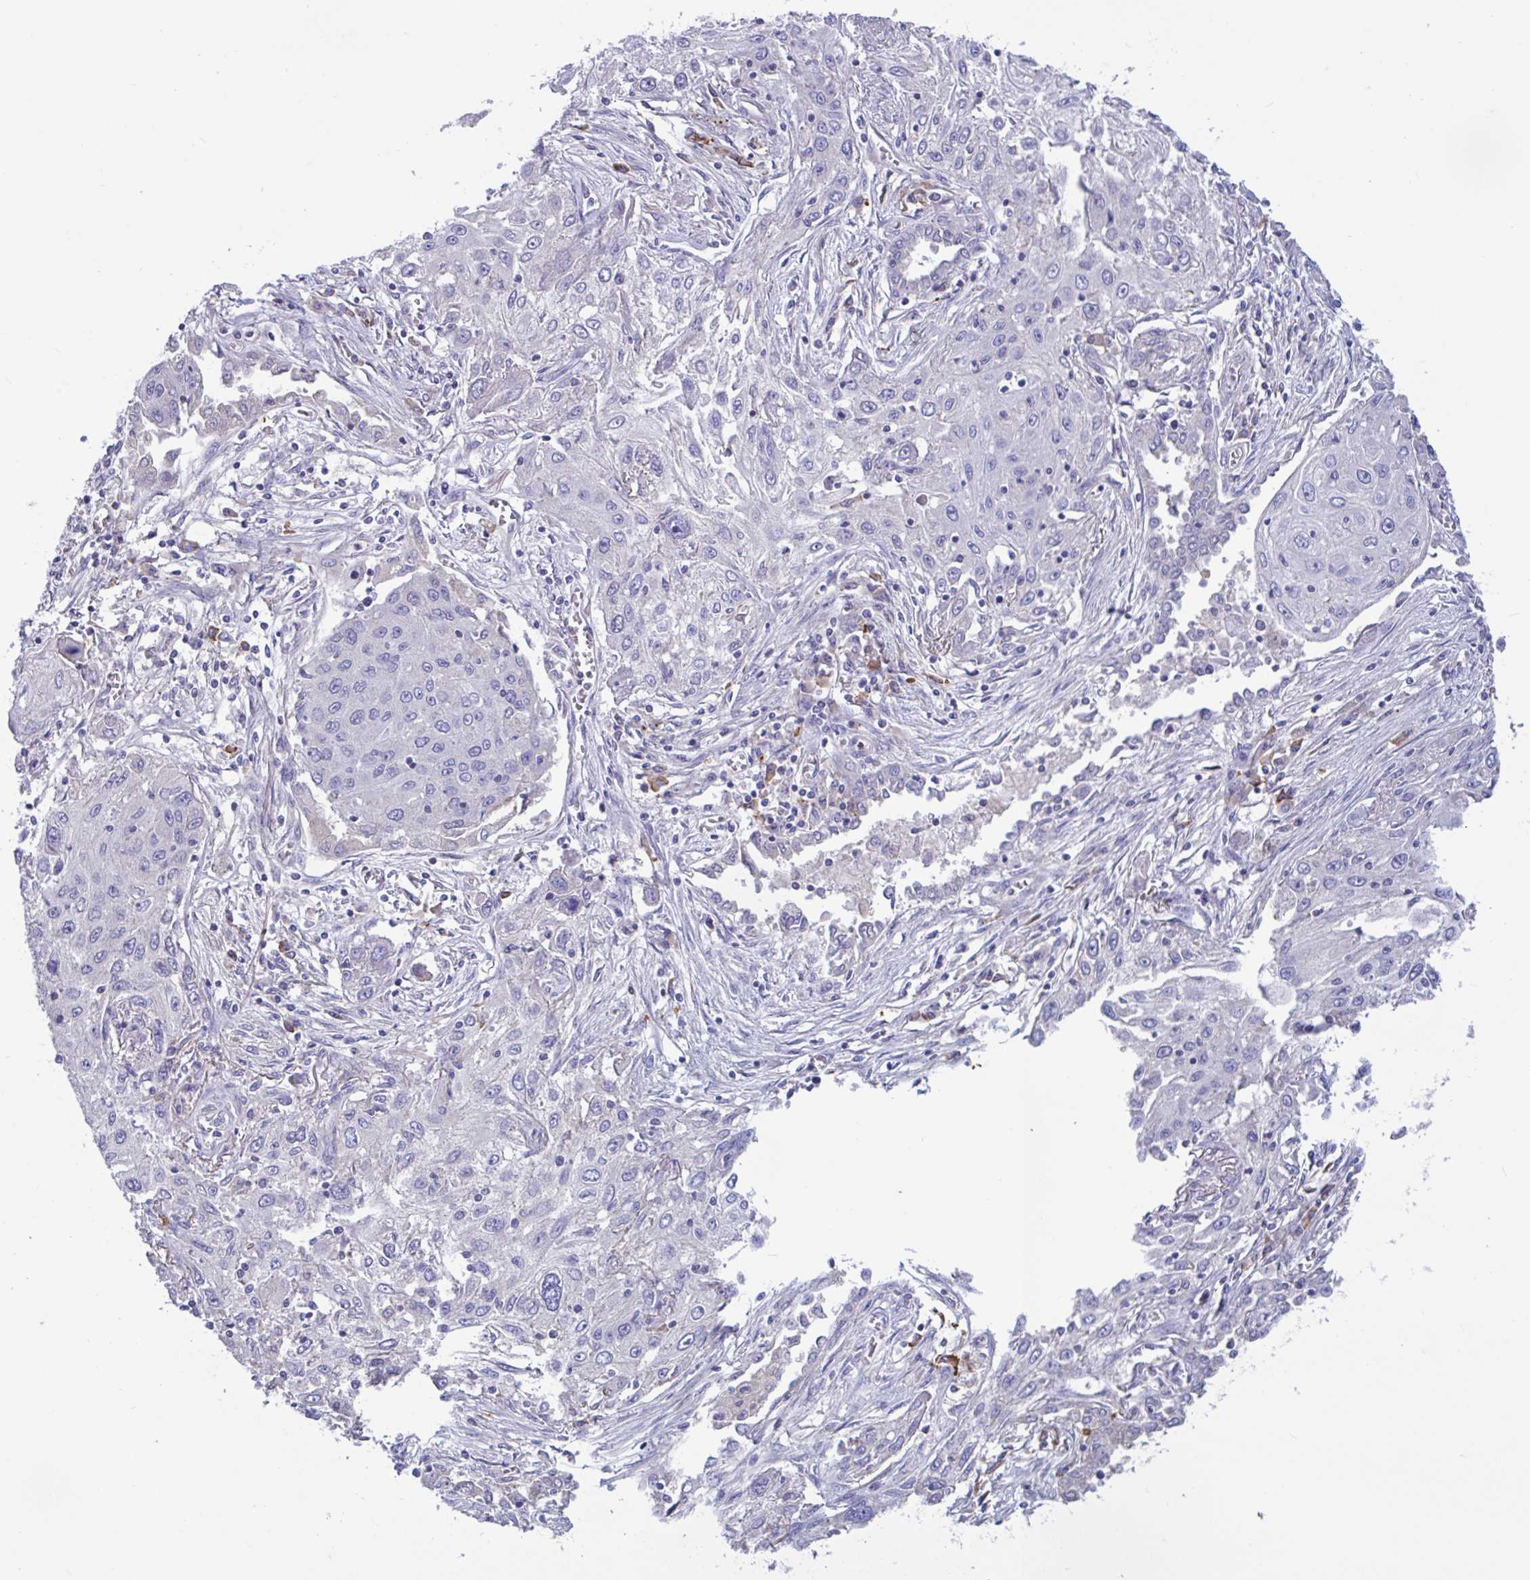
{"staining": {"intensity": "negative", "quantity": "none", "location": "none"}, "tissue": "lung cancer", "cell_type": "Tumor cells", "image_type": "cancer", "snomed": [{"axis": "morphology", "description": "Squamous cell carcinoma, NOS"}, {"axis": "topography", "description": "Lung"}], "caption": "Lung cancer stained for a protein using immunohistochemistry (IHC) exhibits no positivity tumor cells.", "gene": "SLC66A1", "patient": {"sex": "female", "age": 69}}